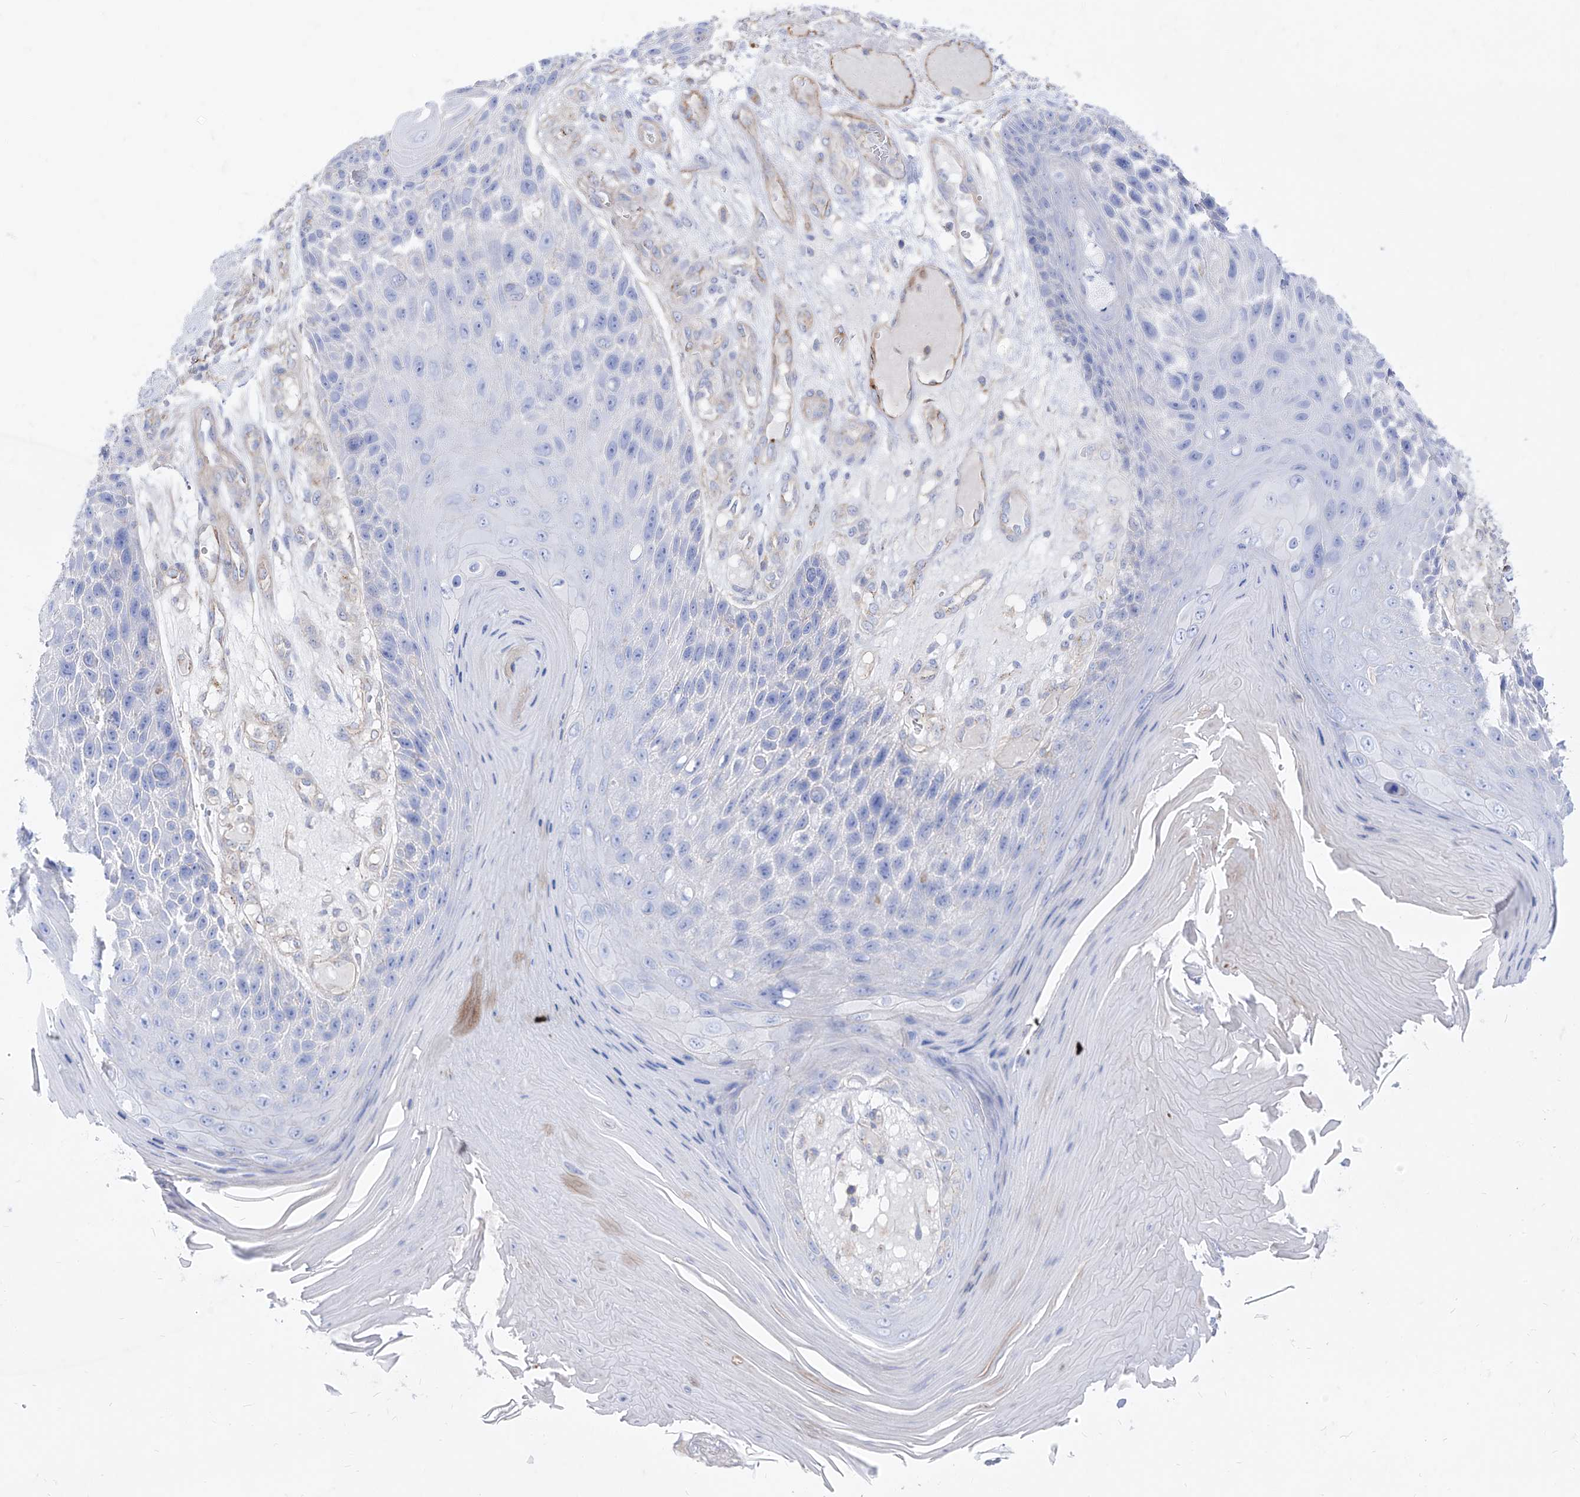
{"staining": {"intensity": "negative", "quantity": "none", "location": "none"}, "tissue": "skin cancer", "cell_type": "Tumor cells", "image_type": "cancer", "snomed": [{"axis": "morphology", "description": "Squamous cell carcinoma, NOS"}, {"axis": "topography", "description": "Skin"}], "caption": "A high-resolution micrograph shows IHC staining of squamous cell carcinoma (skin), which displays no significant staining in tumor cells. Brightfield microscopy of immunohistochemistry (IHC) stained with DAB (brown) and hematoxylin (blue), captured at high magnification.", "gene": "C1orf74", "patient": {"sex": "female", "age": 88}}